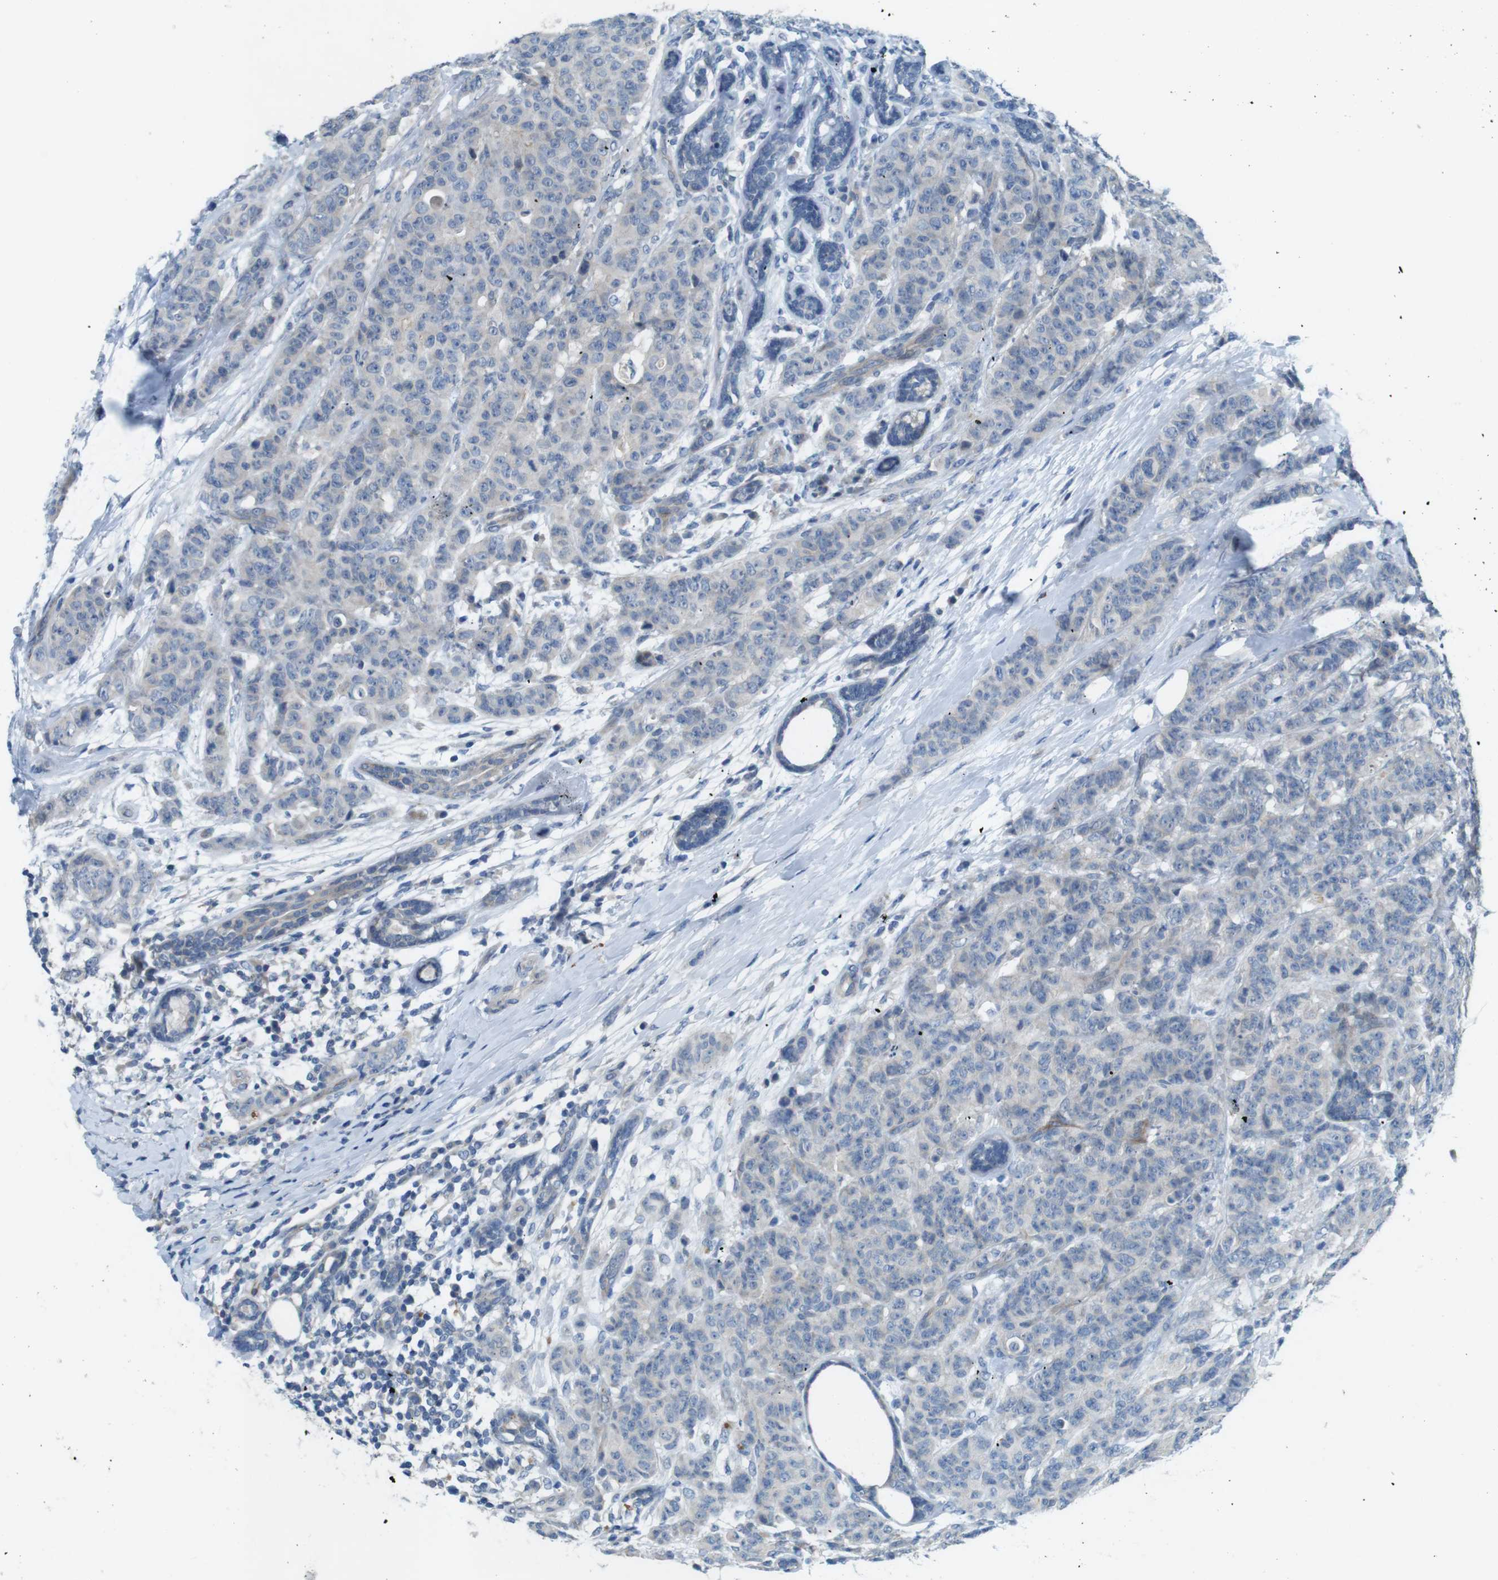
{"staining": {"intensity": "negative", "quantity": "none", "location": "none"}, "tissue": "breast cancer", "cell_type": "Tumor cells", "image_type": "cancer", "snomed": [{"axis": "morphology", "description": "Normal tissue, NOS"}, {"axis": "morphology", "description": "Duct carcinoma"}, {"axis": "topography", "description": "Breast"}], "caption": "The histopathology image reveals no staining of tumor cells in invasive ductal carcinoma (breast).", "gene": "TYW1", "patient": {"sex": "female", "age": 40}}